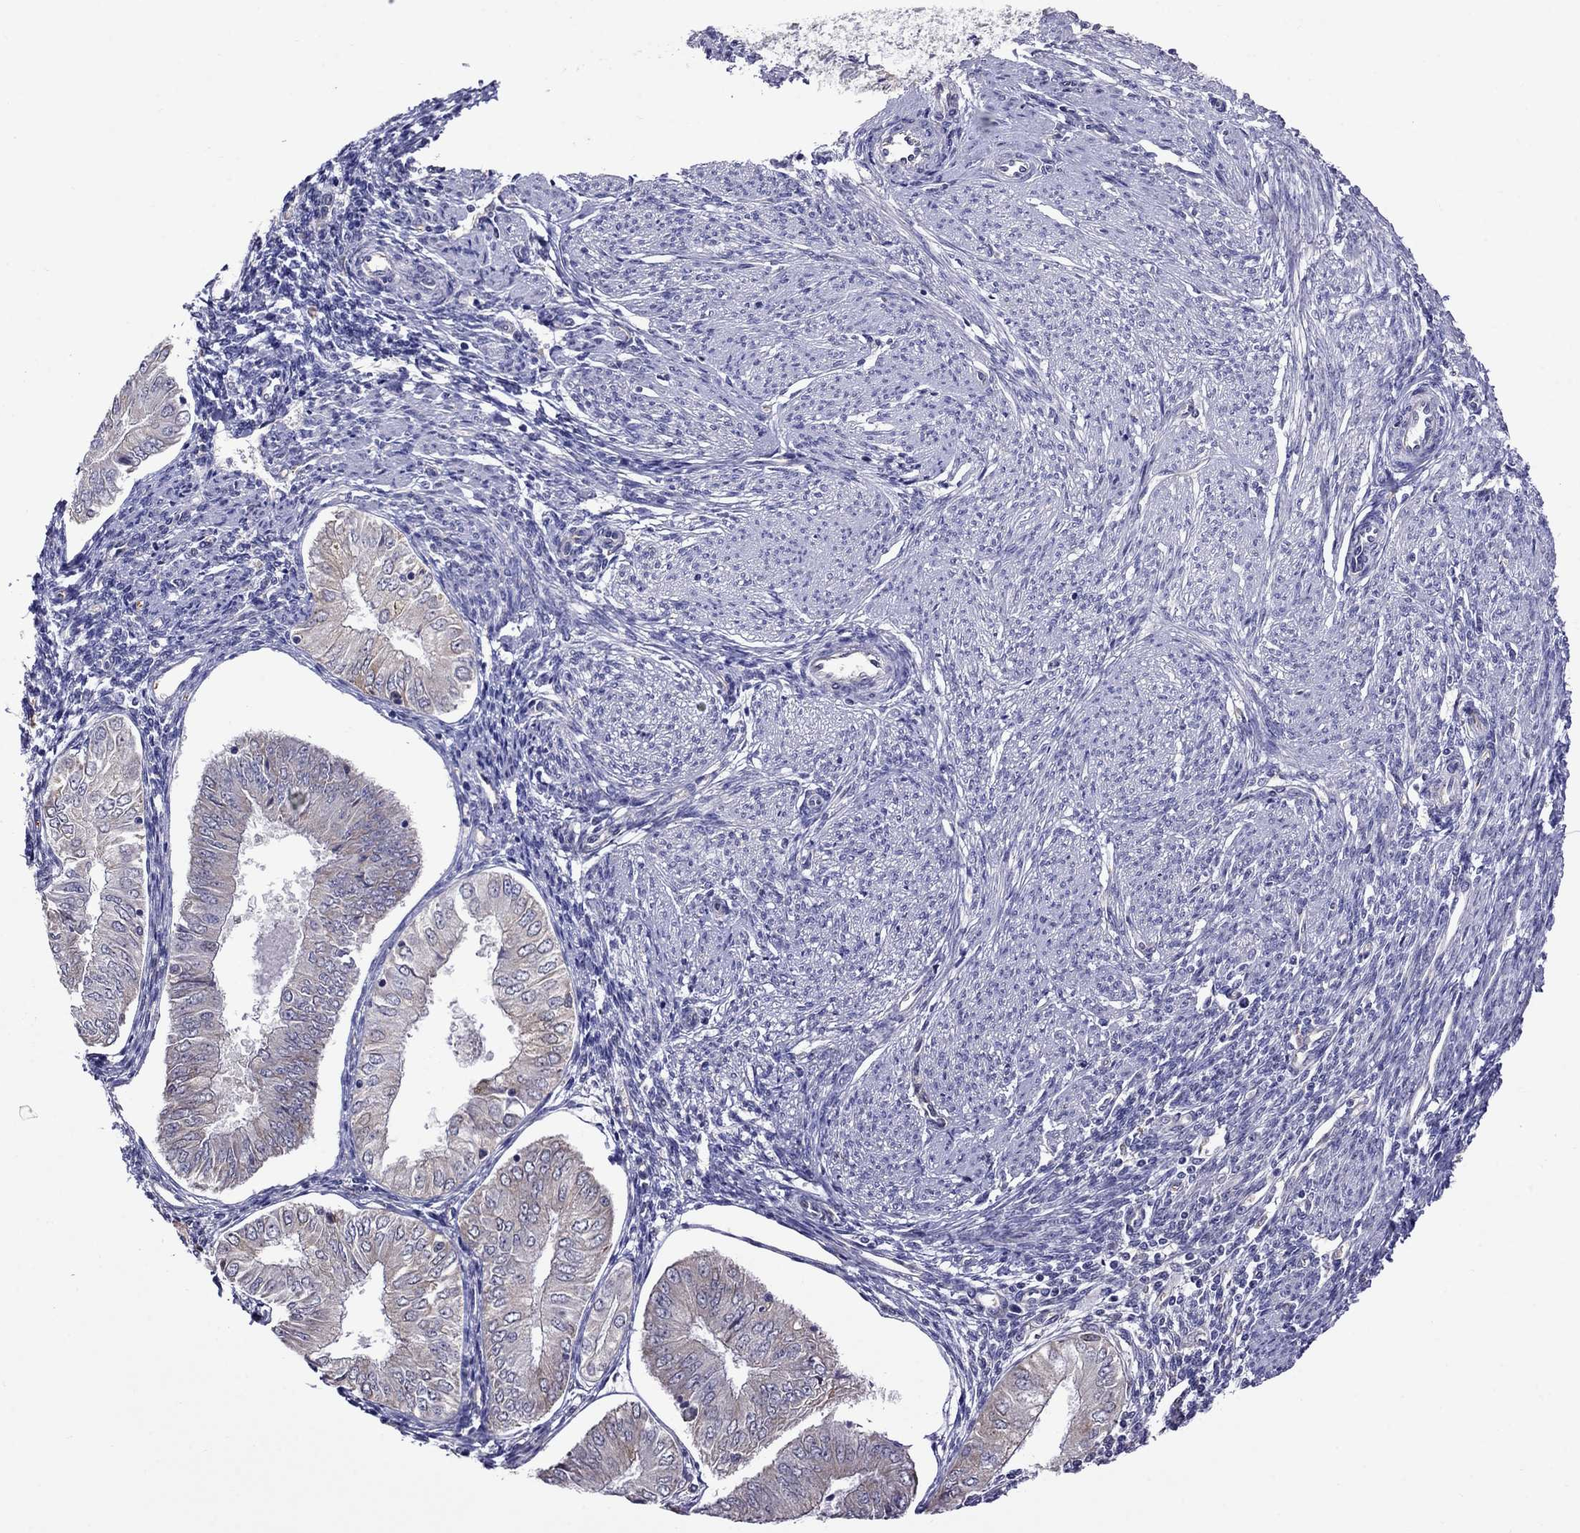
{"staining": {"intensity": "negative", "quantity": "none", "location": "none"}, "tissue": "endometrial cancer", "cell_type": "Tumor cells", "image_type": "cancer", "snomed": [{"axis": "morphology", "description": "Adenocarcinoma, NOS"}, {"axis": "topography", "description": "Endometrium"}], "caption": "Endometrial cancer stained for a protein using immunohistochemistry exhibits no staining tumor cells.", "gene": "ADAM28", "patient": {"sex": "female", "age": 53}}